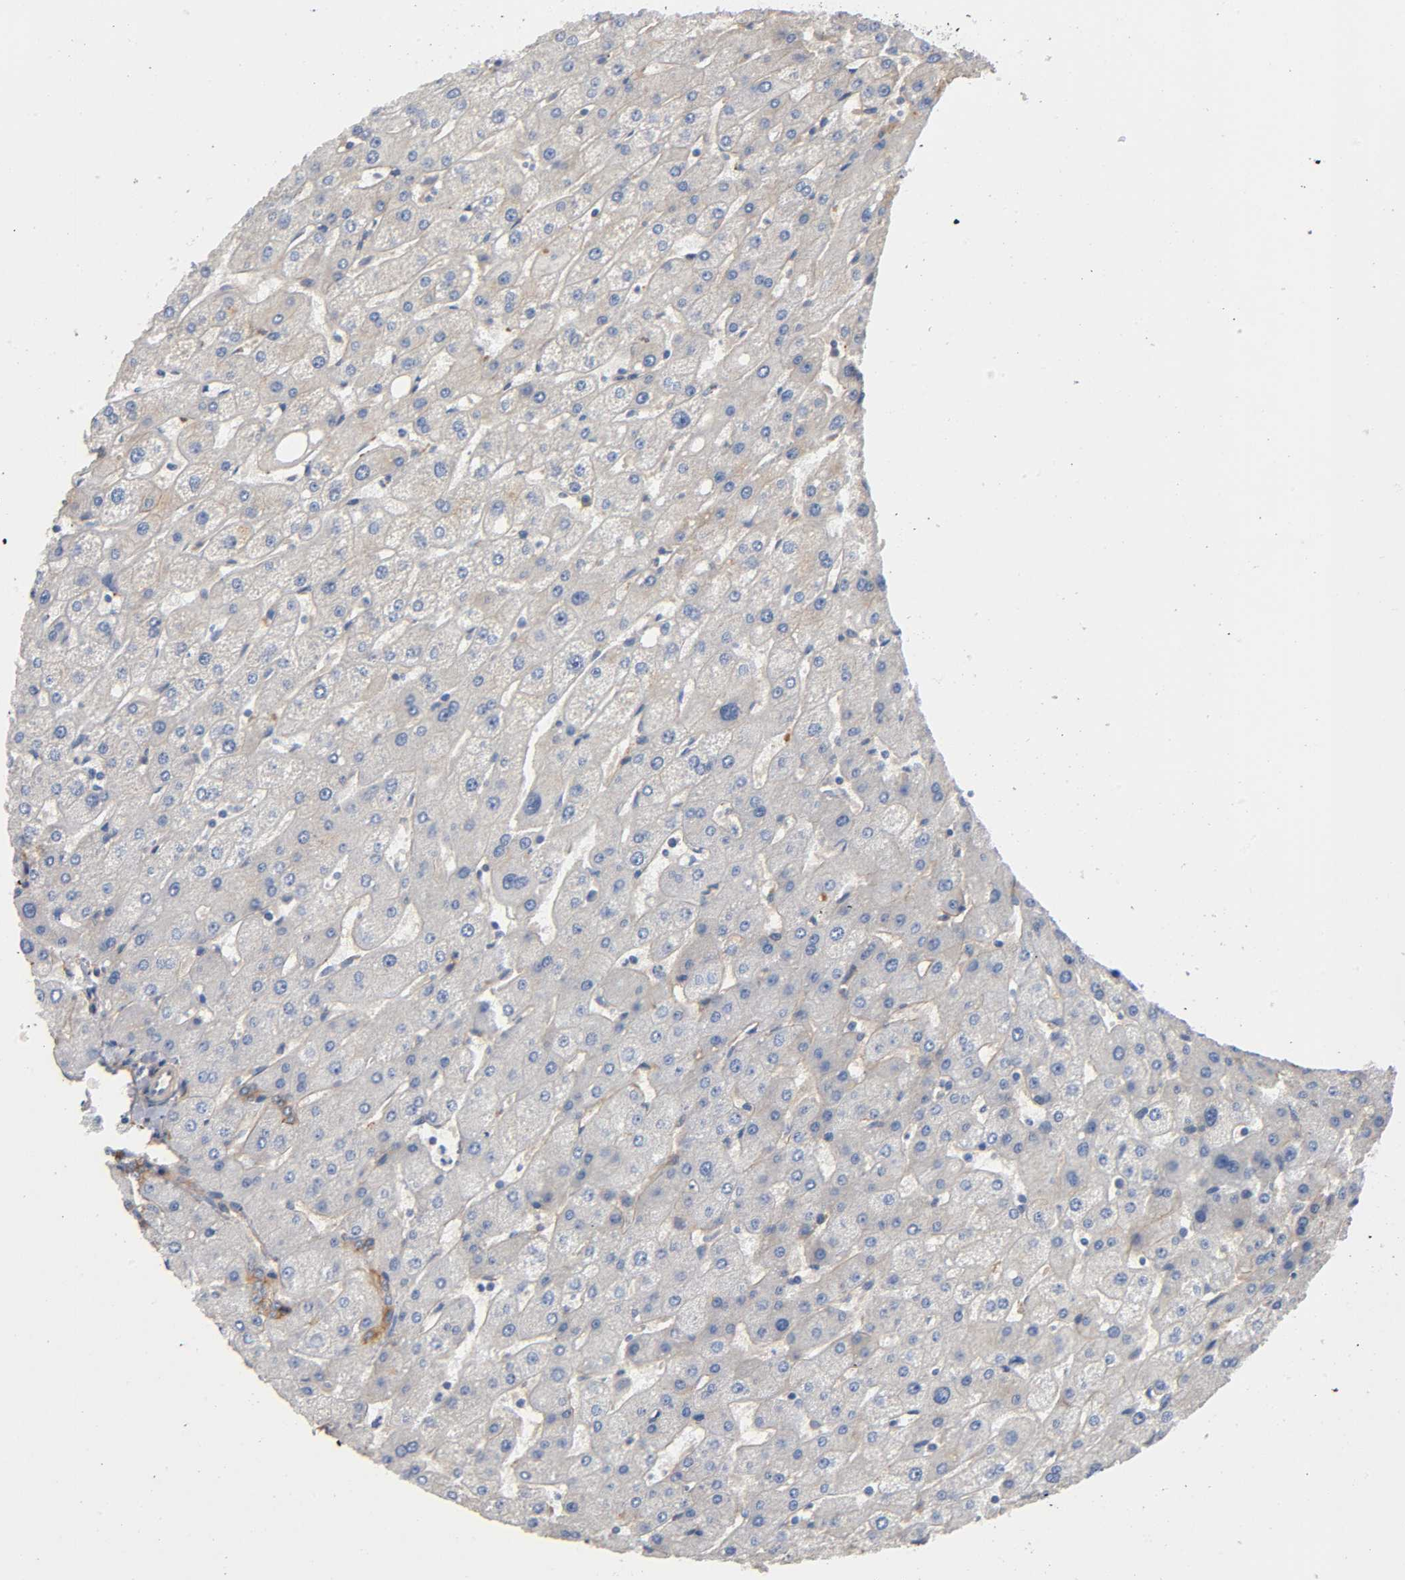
{"staining": {"intensity": "moderate", "quantity": ">75%", "location": "cytoplasmic/membranous"}, "tissue": "liver", "cell_type": "Cholangiocytes", "image_type": "normal", "snomed": [{"axis": "morphology", "description": "Normal tissue, NOS"}, {"axis": "topography", "description": "Liver"}], "caption": "This is a photomicrograph of immunohistochemistry (IHC) staining of unremarkable liver, which shows moderate staining in the cytoplasmic/membranous of cholangiocytes.", "gene": "MARS1", "patient": {"sex": "male", "age": 67}}